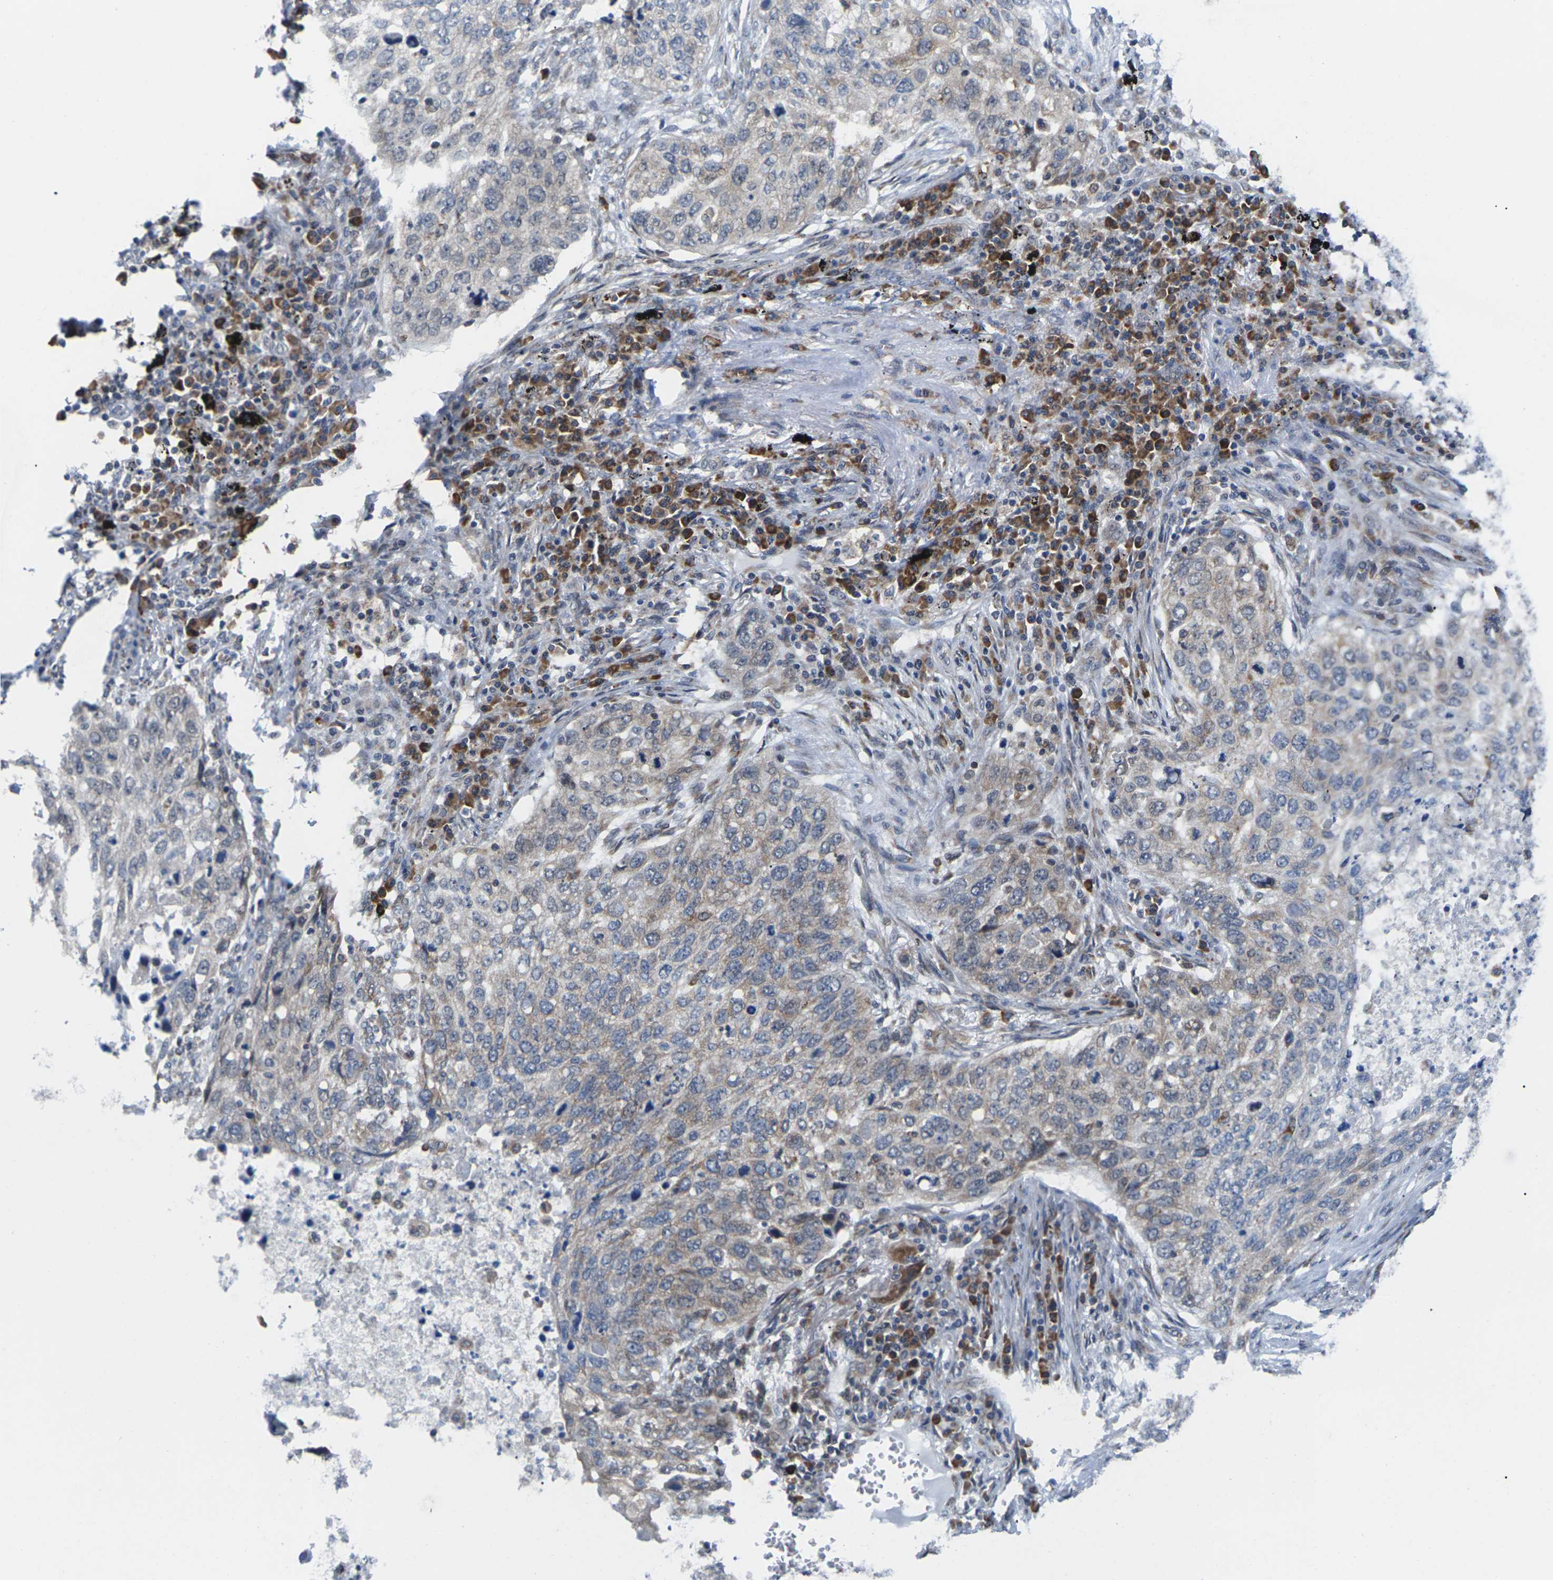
{"staining": {"intensity": "weak", "quantity": "<25%", "location": "cytoplasmic/membranous"}, "tissue": "lung cancer", "cell_type": "Tumor cells", "image_type": "cancer", "snomed": [{"axis": "morphology", "description": "Squamous cell carcinoma, NOS"}, {"axis": "topography", "description": "Lung"}], "caption": "There is no significant positivity in tumor cells of lung cancer.", "gene": "PDZK1IP1", "patient": {"sex": "female", "age": 63}}